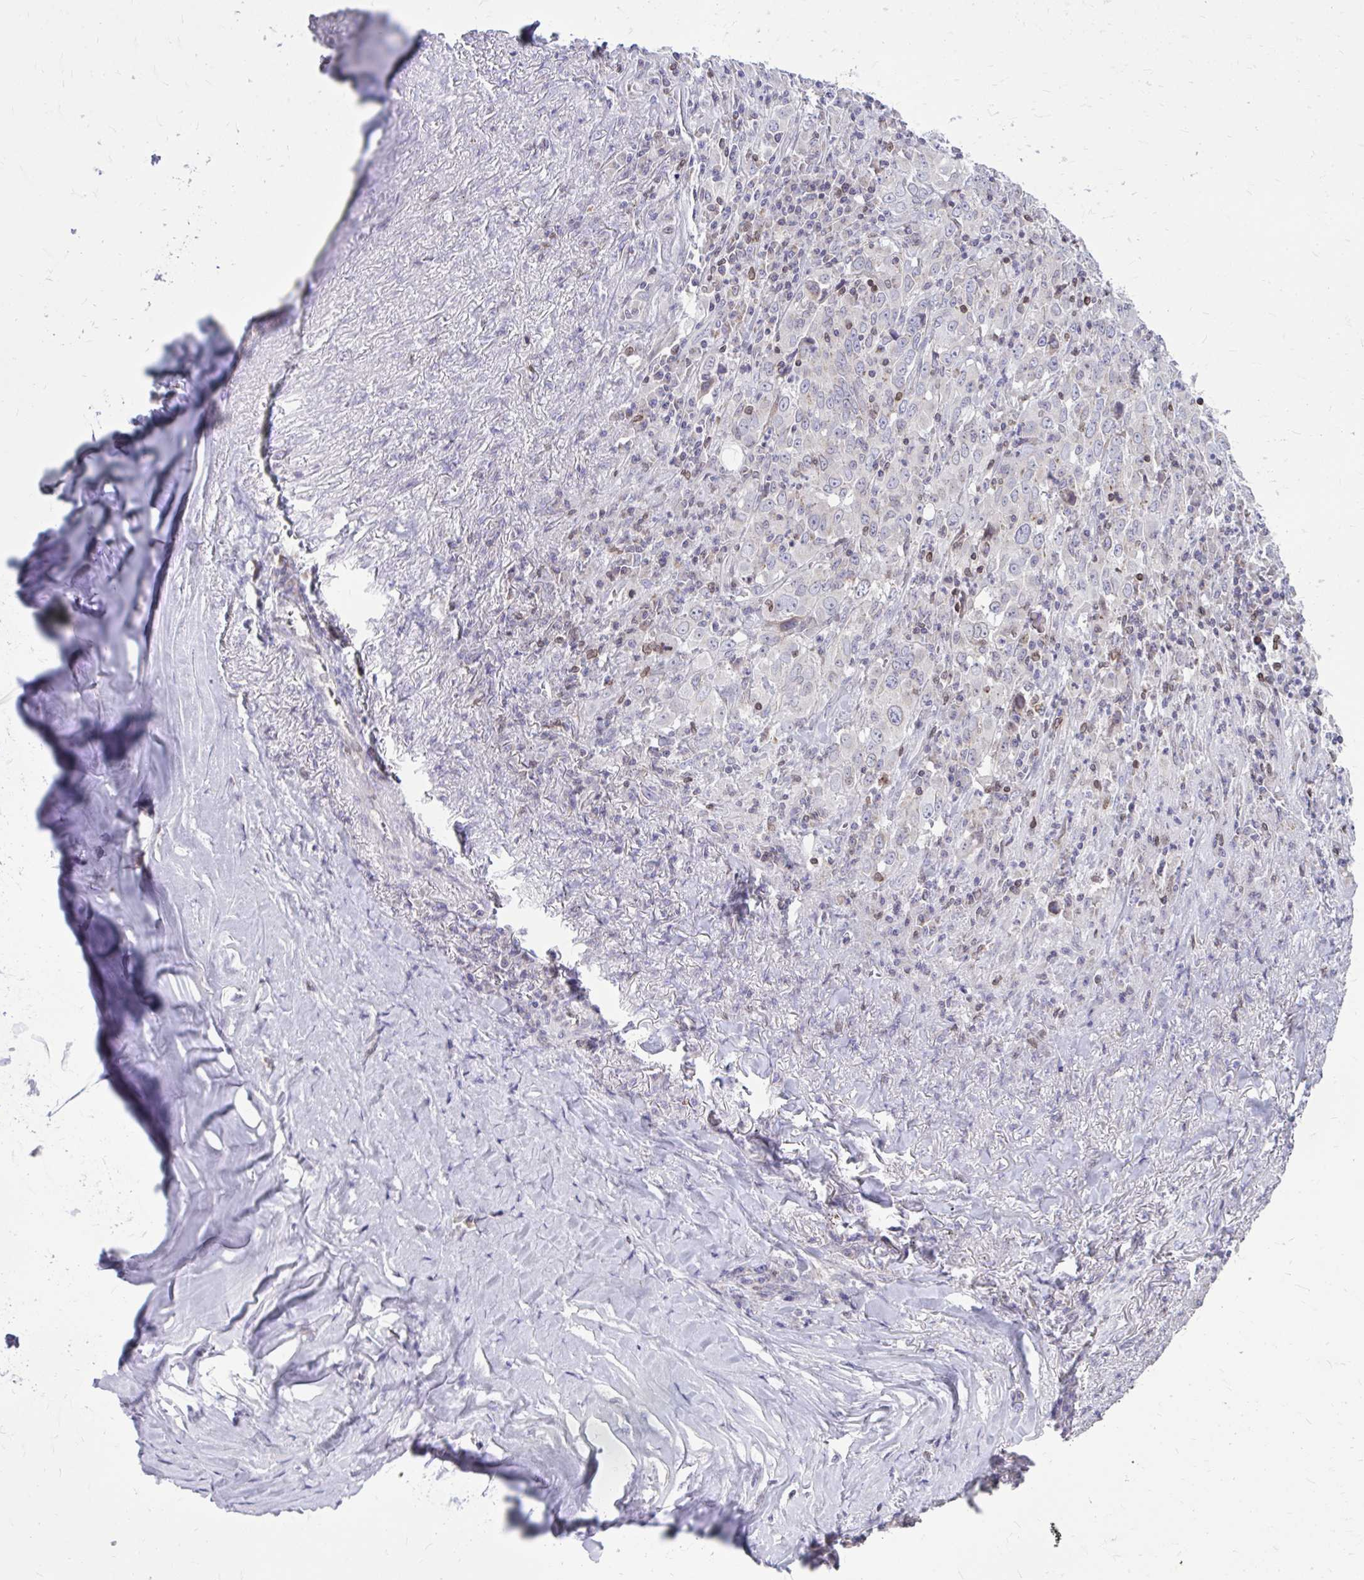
{"staining": {"intensity": "moderate", "quantity": "<25%", "location": "nuclear"}, "tissue": "lung cancer", "cell_type": "Tumor cells", "image_type": "cancer", "snomed": [{"axis": "morphology", "description": "Adenocarcinoma, NOS"}, {"axis": "topography", "description": "Lung"}], "caption": "Human lung adenocarcinoma stained for a protein (brown) exhibits moderate nuclear positive staining in about <25% of tumor cells.", "gene": "RPS6KA2", "patient": {"sex": "male", "age": 67}}